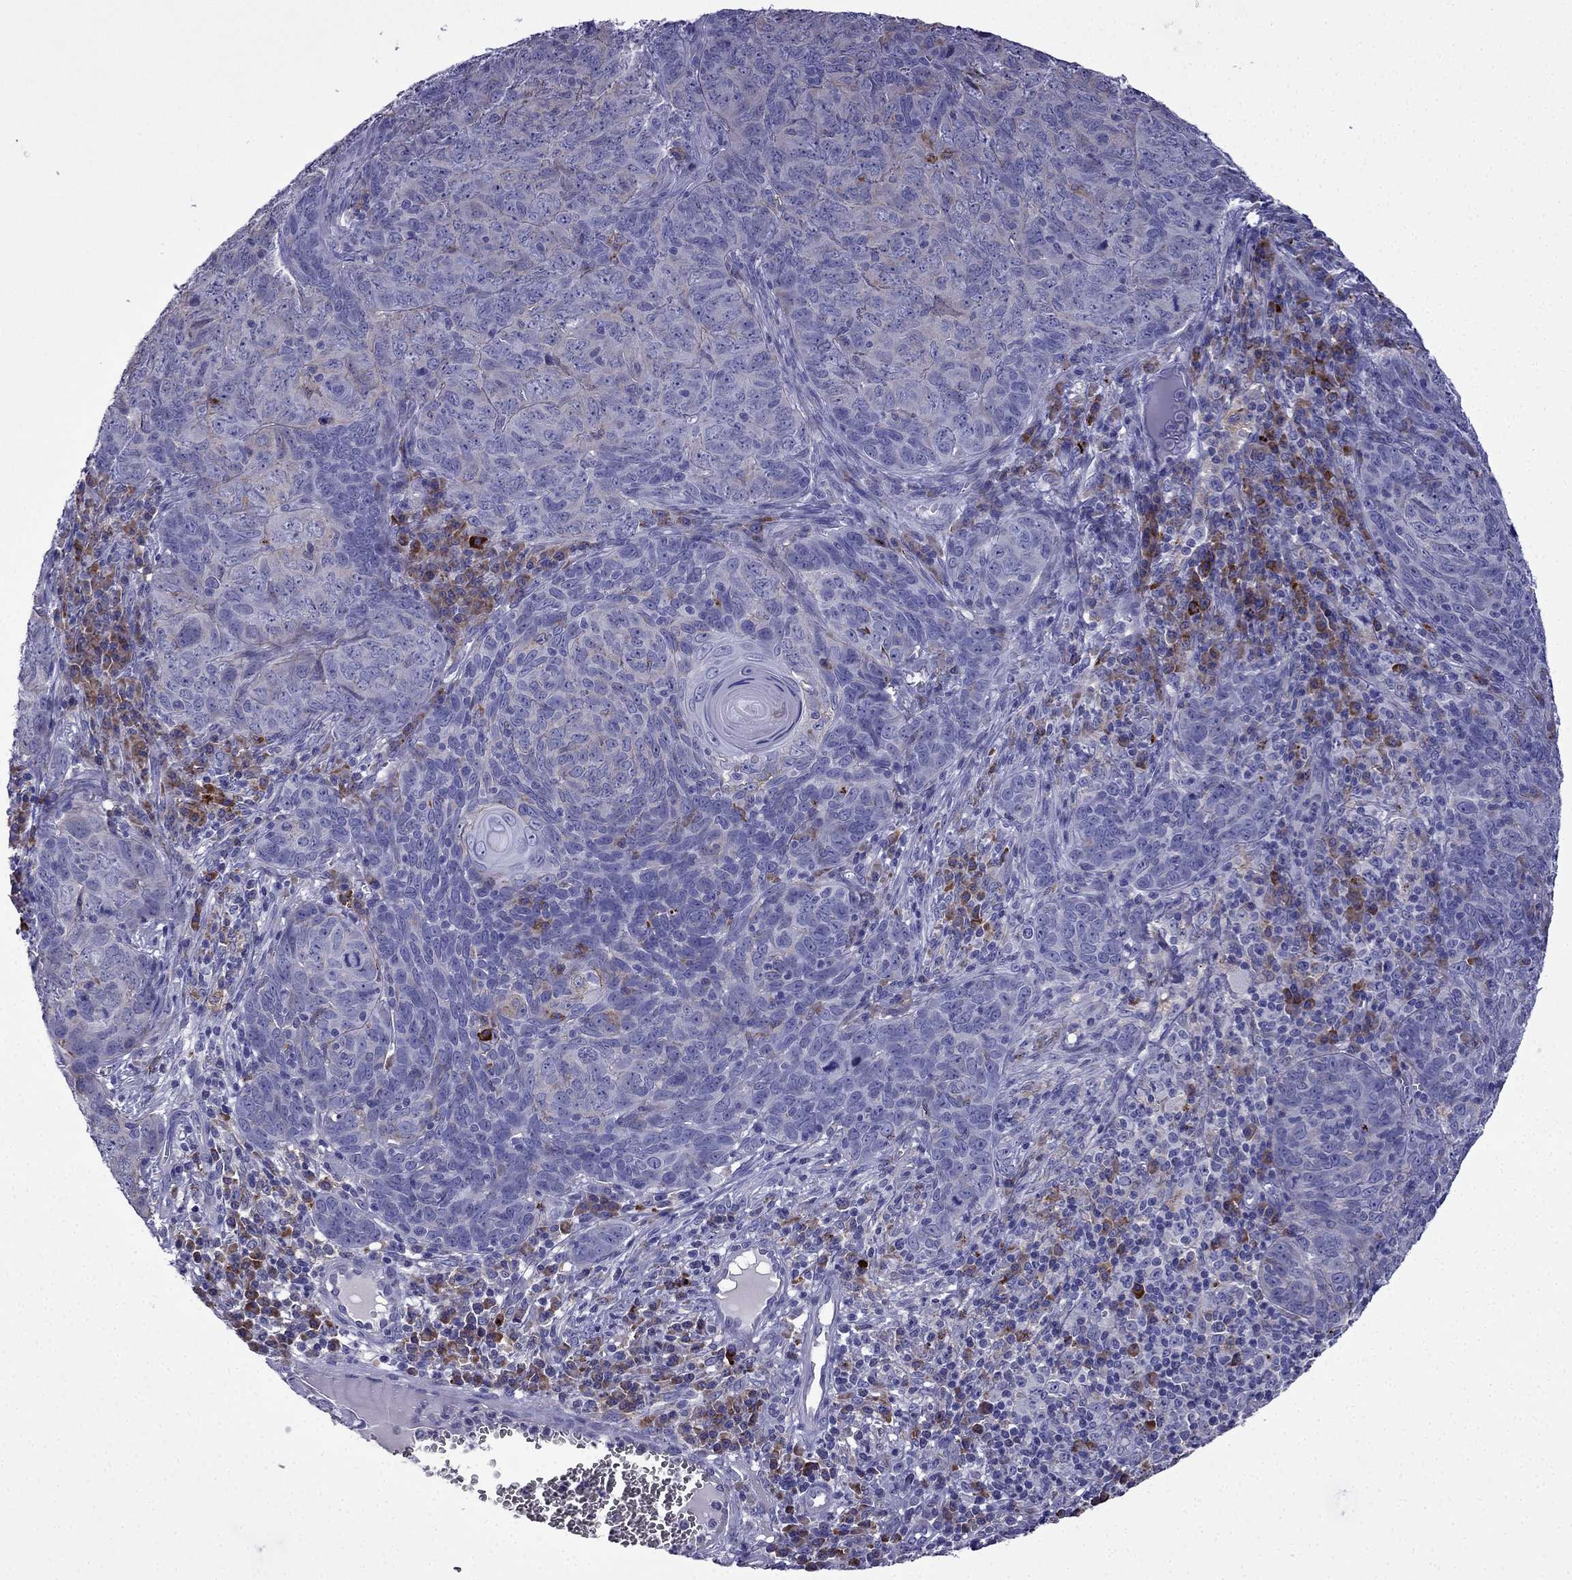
{"staining": {"intensity": "negative", "quantity": "none", "location": "none"}, "tissue": "skin cancer", "cell_type": "Tumor cells", "image_type": "cancer", "snomed": [{"axis": "morphology", "description": "Squamous cell carcinoma, NOS"}, {"axis": "topography", "description": "Skin"}, {"axis": "topography", "description": "Anal"}], "caption": "Immunohistochemical staining of skin cancer exhibits no significant positivity in tumor cells. (DAB (3,3'-diaminobenzidine) IHC, high magnification).", "gene": "TSSK4", "patient": {"sex": "female", "age": 51}}